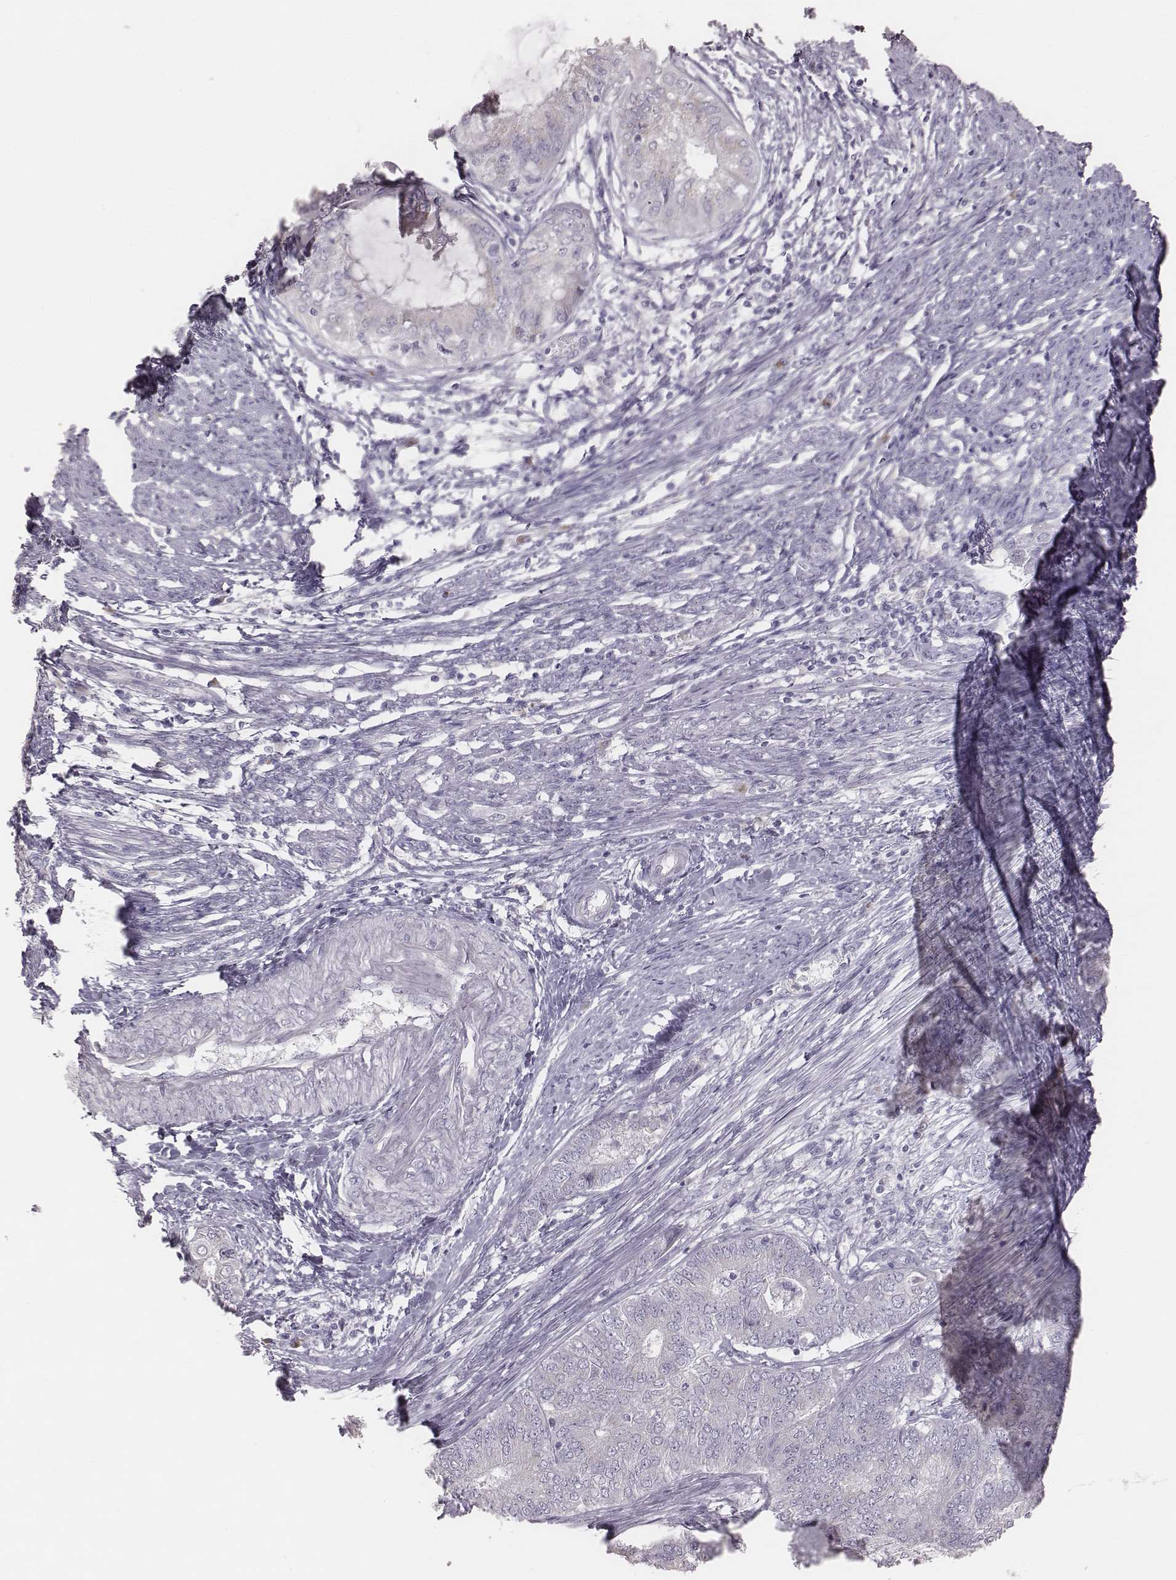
{"staining": {"intensity": "negative", "quantity": "none", "location": "none"}, "tissue": "endometrial cancer", "cell_type": "Tumor cells", "image_type": "cancer", "snomed": [{"axis": "morphology", "description": "Adenocarcinoma, NOS"}, {"axis": "topography", "description": "Endometrium"}], "caption": "Human adenocarcinoma (endometrial) stained for a protein using immunohistochemistry (IHC) demonstrates no staining in tumor cells.", "gene": "C6orf58", "patient": {"sex": "female", "age": 62}}